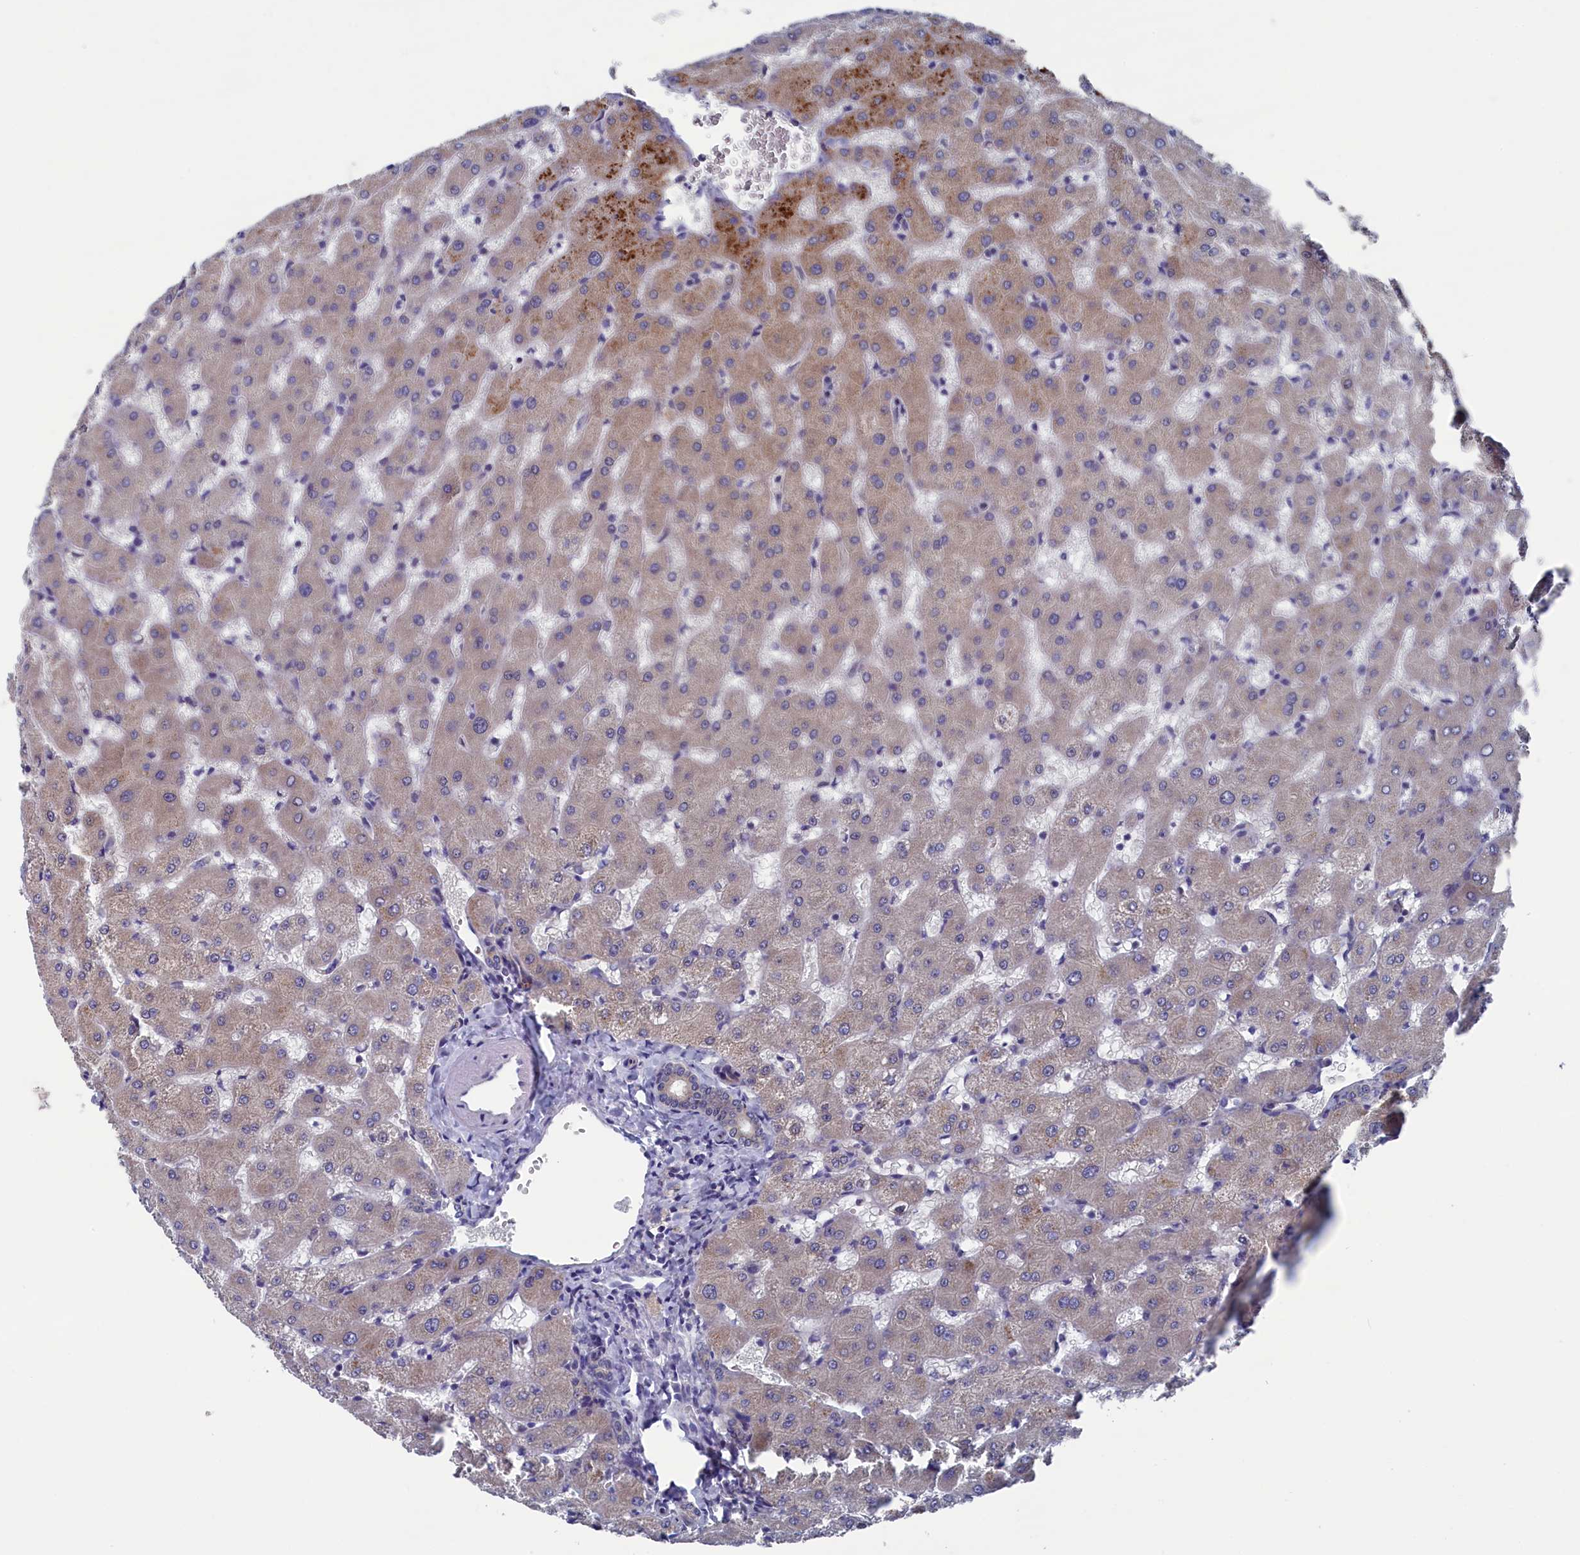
{"staining": {"intensity": "weak", "quantity": "25%-75%", "location": "cytoplasmic/membranous"}, "tissue": "liver", "cell_type": "Cholangiocytes", "image_type": "normal", "snomed": [{"axis": "morphology", "description": "Normal tissue, NOS"}, {"axis": "topography", "description": "Liver"}], "caption": "Liver stained with a brown dye shows weak cytoplasmic/membranous positive expression in about 25%-75% of cholangiocytes.", "gene": "SPATA13", "patient": {"sex": "female", "age": 63}}